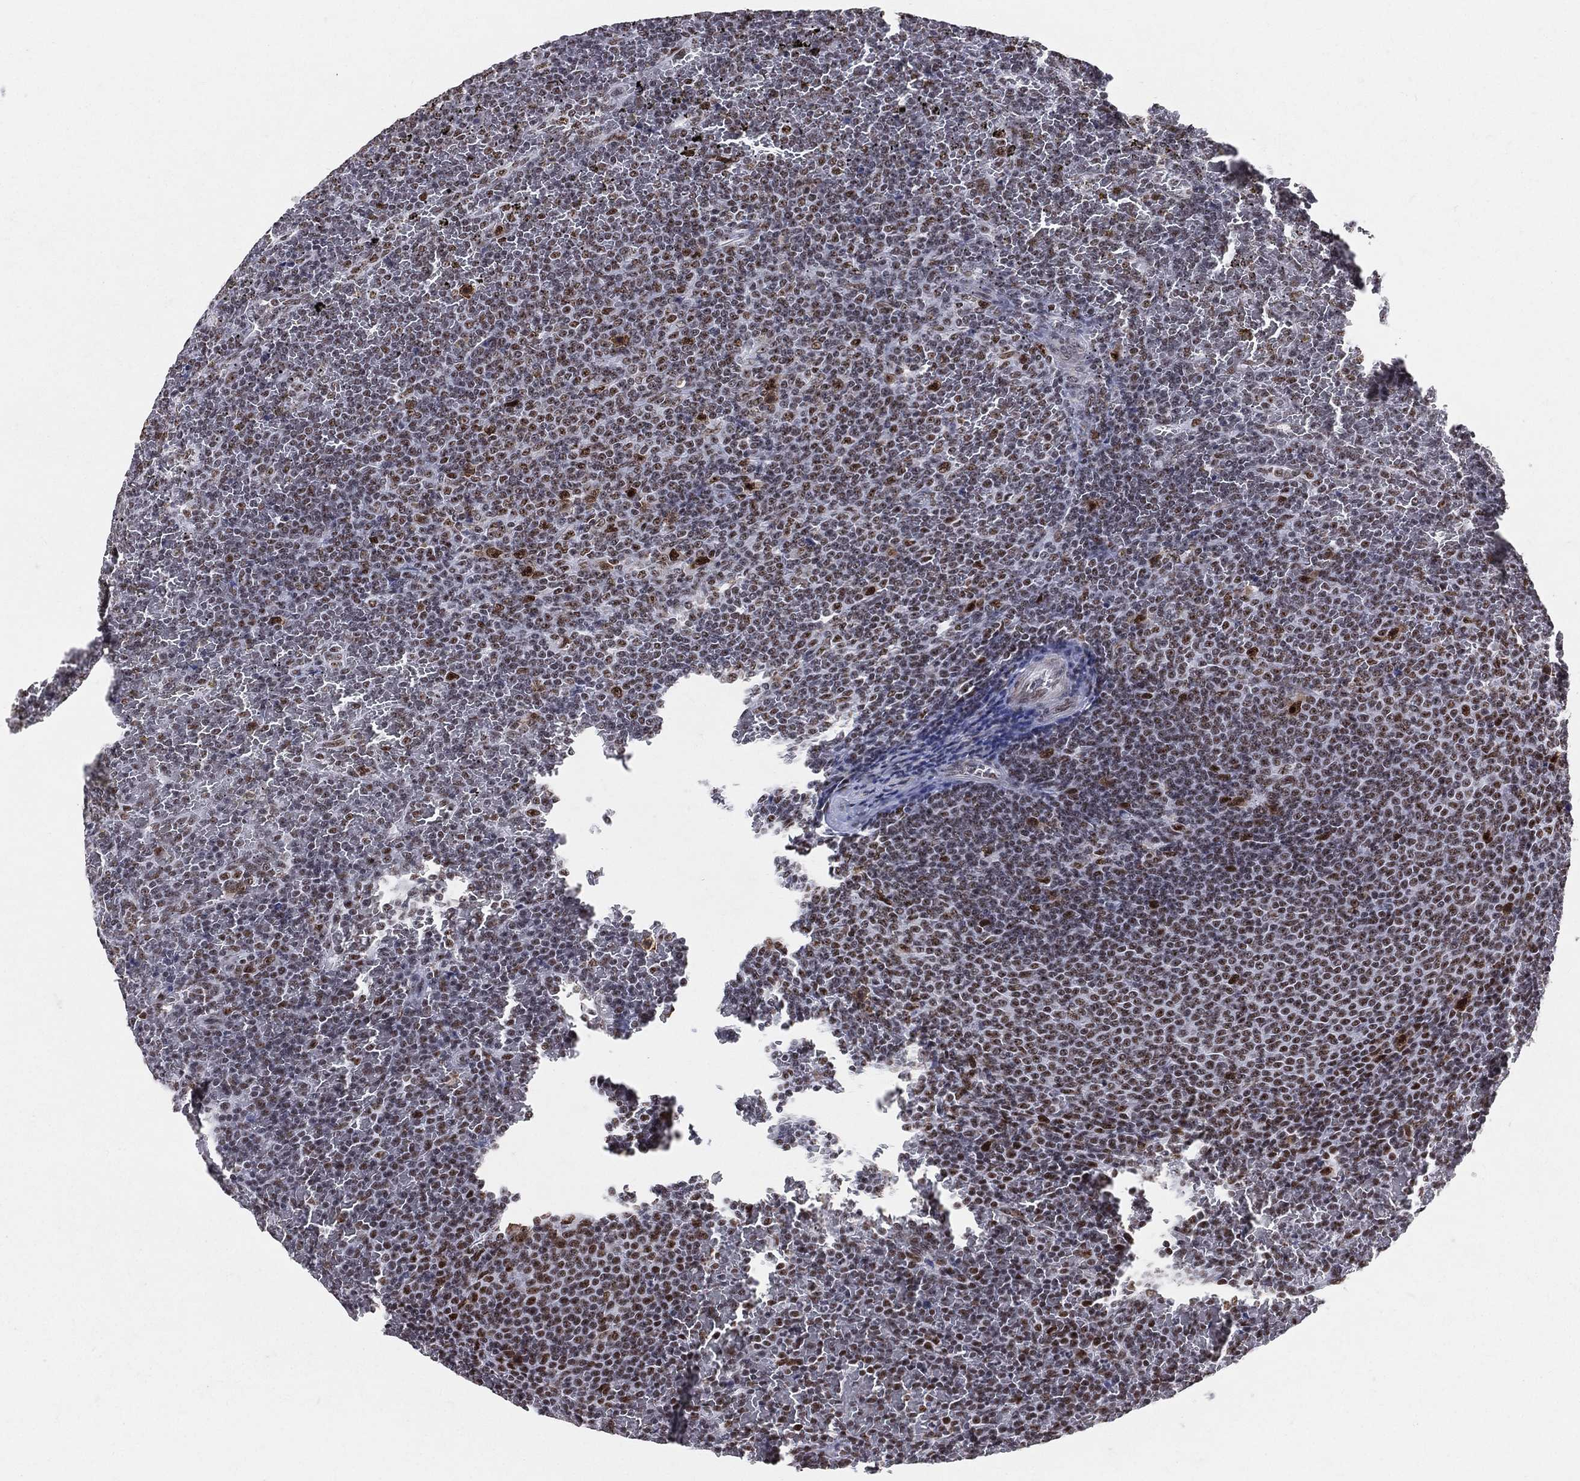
{"staining": {"intensity": "strong", "quantity": "<25%", "location": "nuclear"}, "tissue": "lymphoma", "cell_type": "Tumor cells", "image_type": "cancer", "snomed": [{"axis": "morphology", "description": "Malignant lymphoma, non-Hodgkin's type, Low grade"}, {"axis": "topography", "description": "Spleen"}], "caption": "A histopathology image of human malignant lymphoma, non-Hodgkin's type (low-grade) stained for a protein displays strong nuclear brown staining in tumor cells. (DAB (3,3'-diaminobenzidine) = brown stain, brightfield microscopy at high magnification).", "gene": "CDK7", "patient": {"sex": "female", "age": 77}}